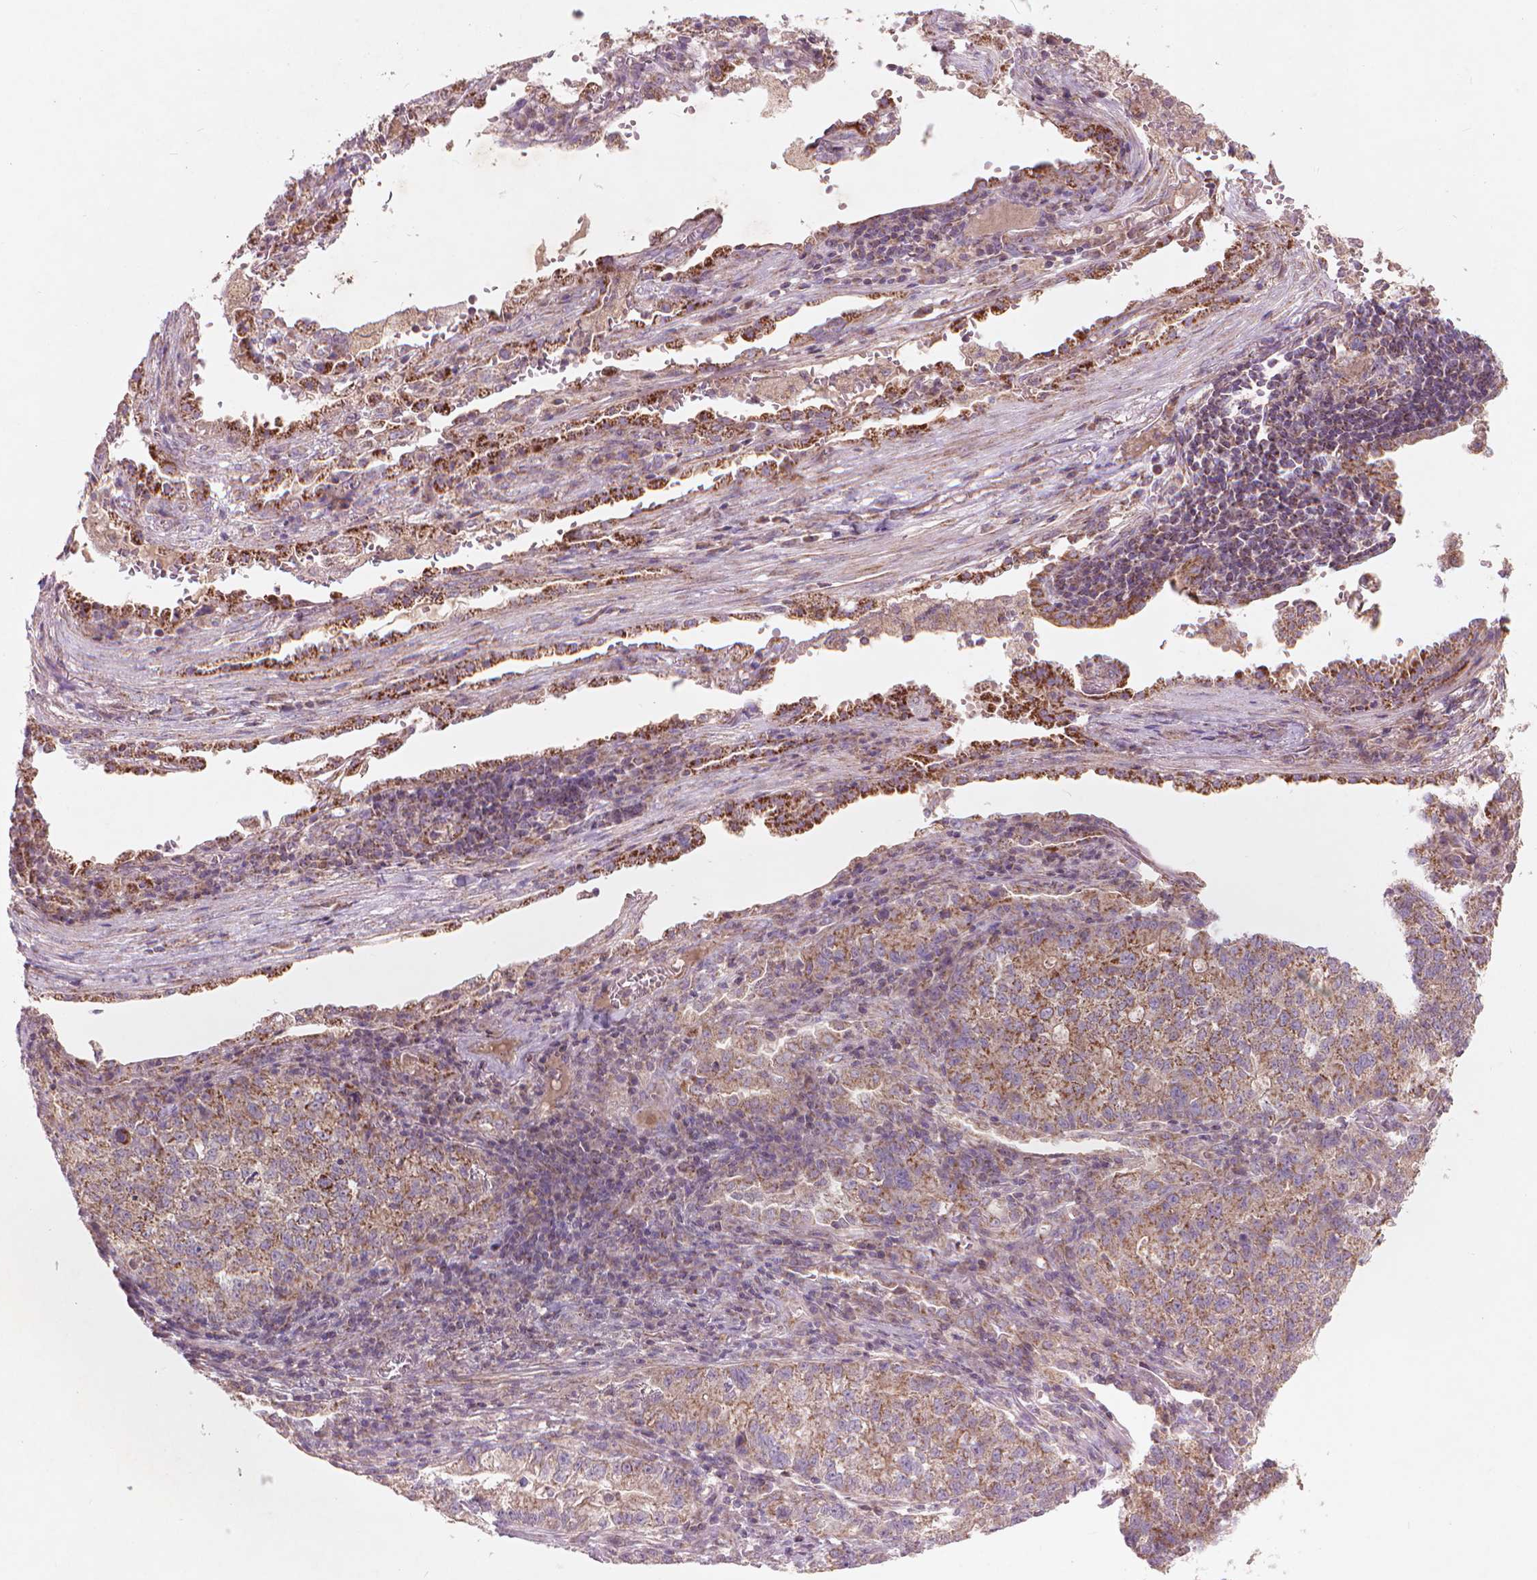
{"staining": {"intensity": "moderate", "quantity": "25%-75%", "location": "cytoplasmic/membranous"}, "tissue": "lung cancer", "cell_type": "Tumor cells", "image_type": "cancer", "snomed": [{"axis": "morphology", "description": "Adenocarcinoma, NOS"}, {"axis": "topography", "description": "Lung"}], "caption": "There is medium levels of moderate cytoplasmic/membranous staining in tumor cells of adenocarcinoma (lung), as demonstrated by immunohistochemical staining (brown color).", "gene": "NLRX1", "patient": {"sex": "male", "age": 57}}